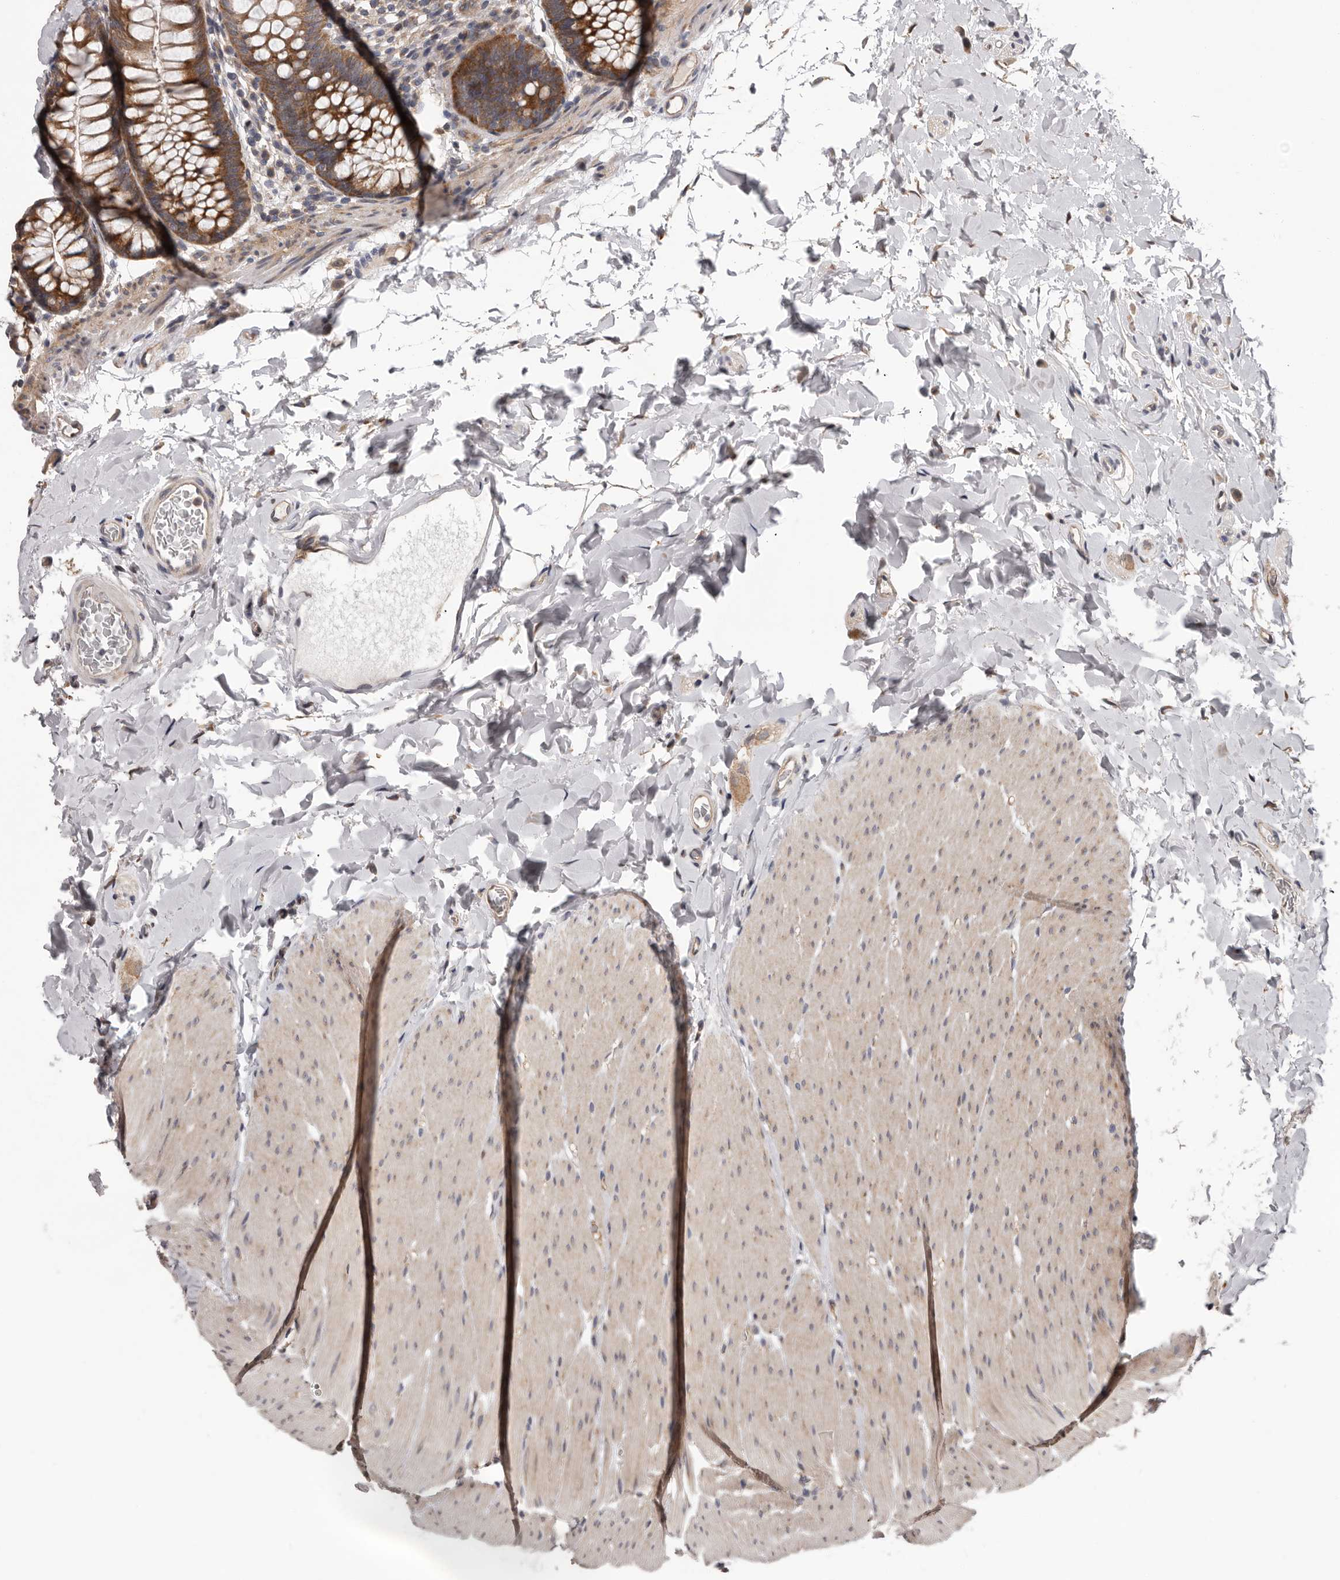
{"staining": {"intensity": "weak", "quantity": ">75%", "location": "cytoplasmic/membranous"}, "tissue": "colon", "cell_type": "Endothelial cells", "image_type": "normal", "snomed": [{"axis": "morphology", "description": "Normal tissue, NOS"}, {"axis": "topography", "description": "Colon"}], "caption": "The histopathology image demonstrates staining of normal colon, revealing weak cytoplasmic/membranous protein staining (brown color) within endothelial cells. Using DAB (3,3'-diaminobenzidine) (brown) and hematoxylin (blue) stains, captured at high magnification using brightfield microscopy.", "gene": "VPS37A", "patient": {"sex": "female", "age": 62}}